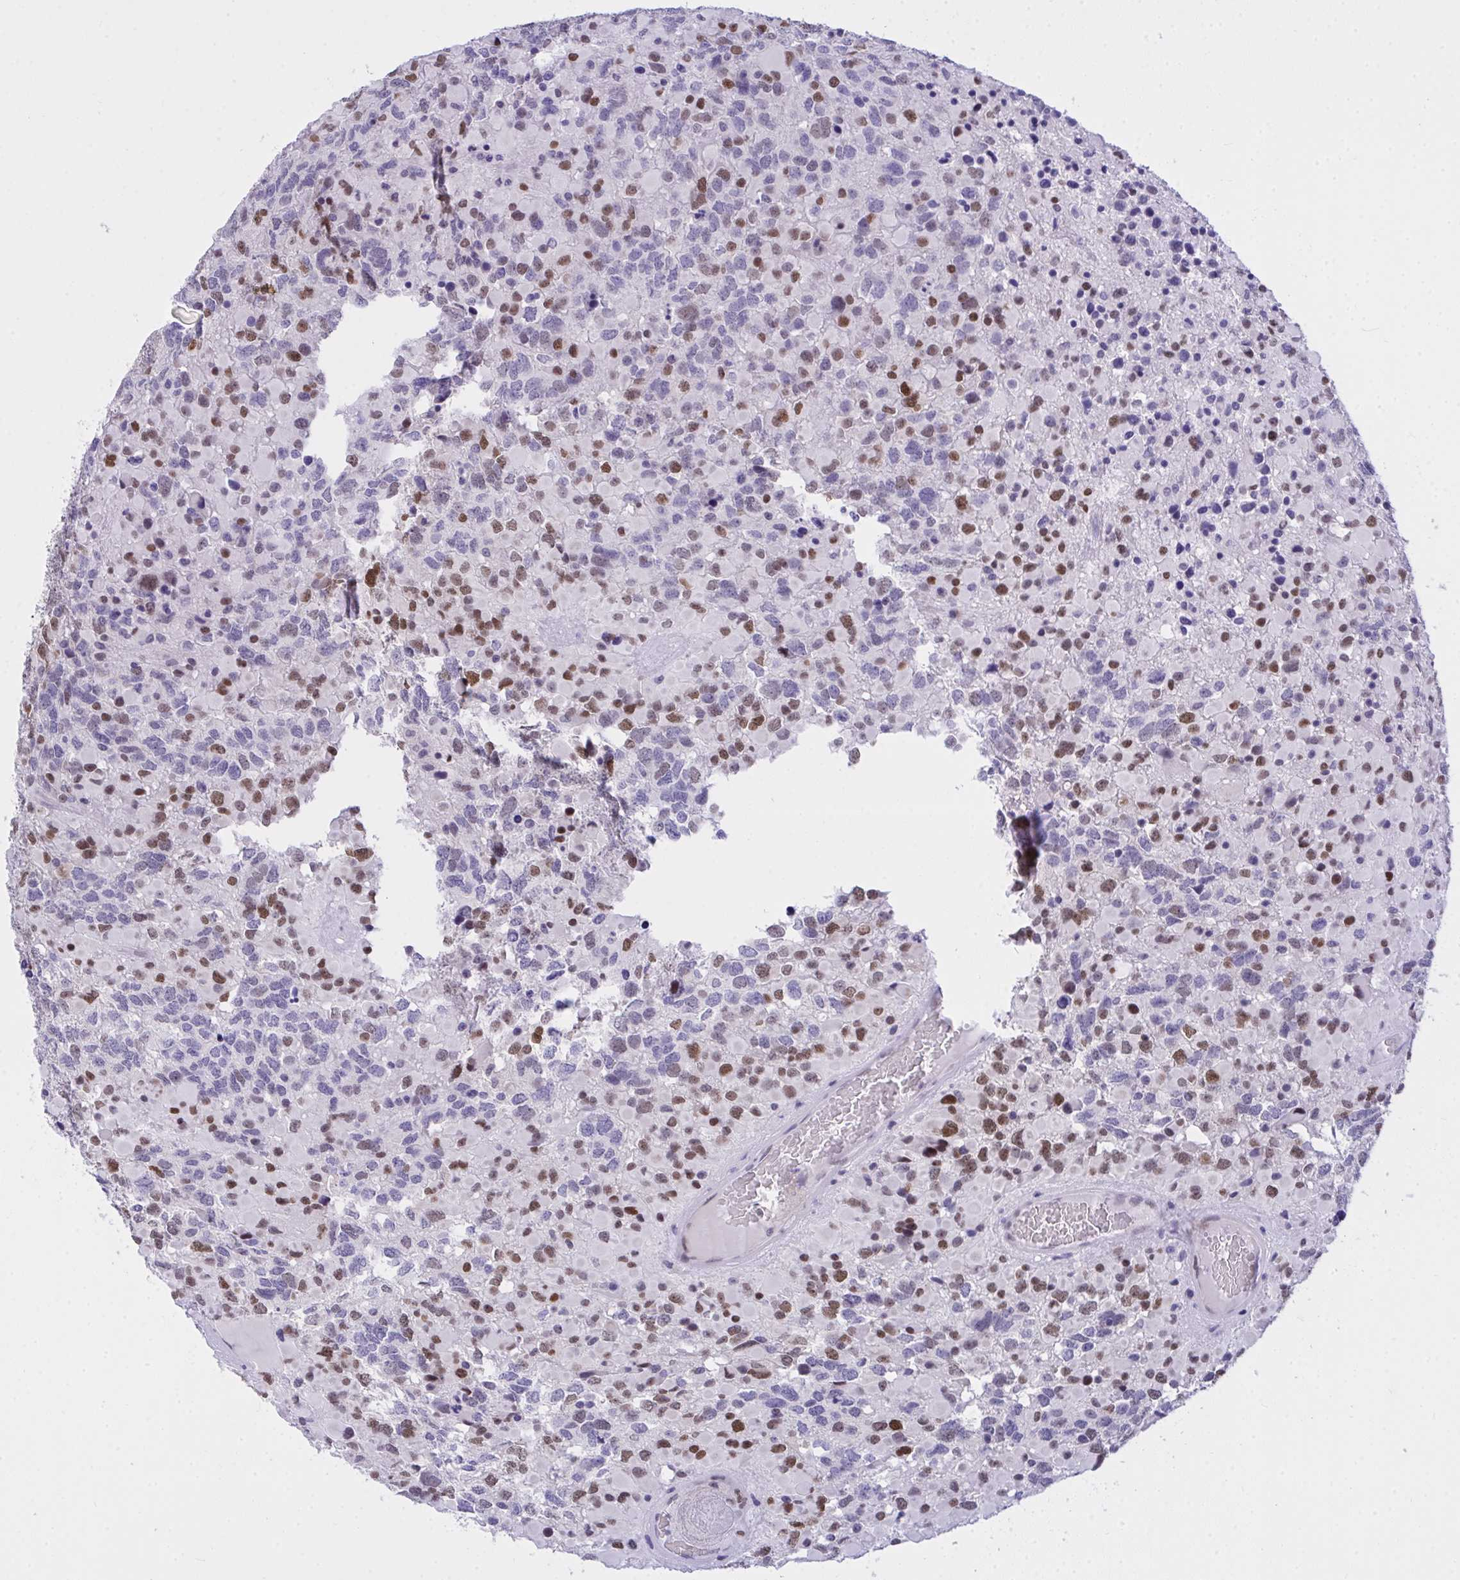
{"staining": {"intensity": "moderate", "quantity": "25%-75%", "location": "nuclear"}, "tissue": "glioma", "cell_type": "Tumor cells", "image_type": "cancer", "snomed": [{"axis": "morphology", "description": "Glioma, malignant, High grade"}, {"axis": "topography", "description": "Brain"}], "caption": "A micrograph showing moderate nuclear positivity in about 25%-75% of tumor cells in malignant glioma (high-grade), as visualized by brown immunohistochemical staining.", "gene": "TEAD4", "patient": {"sex": "female", "age": 40}}